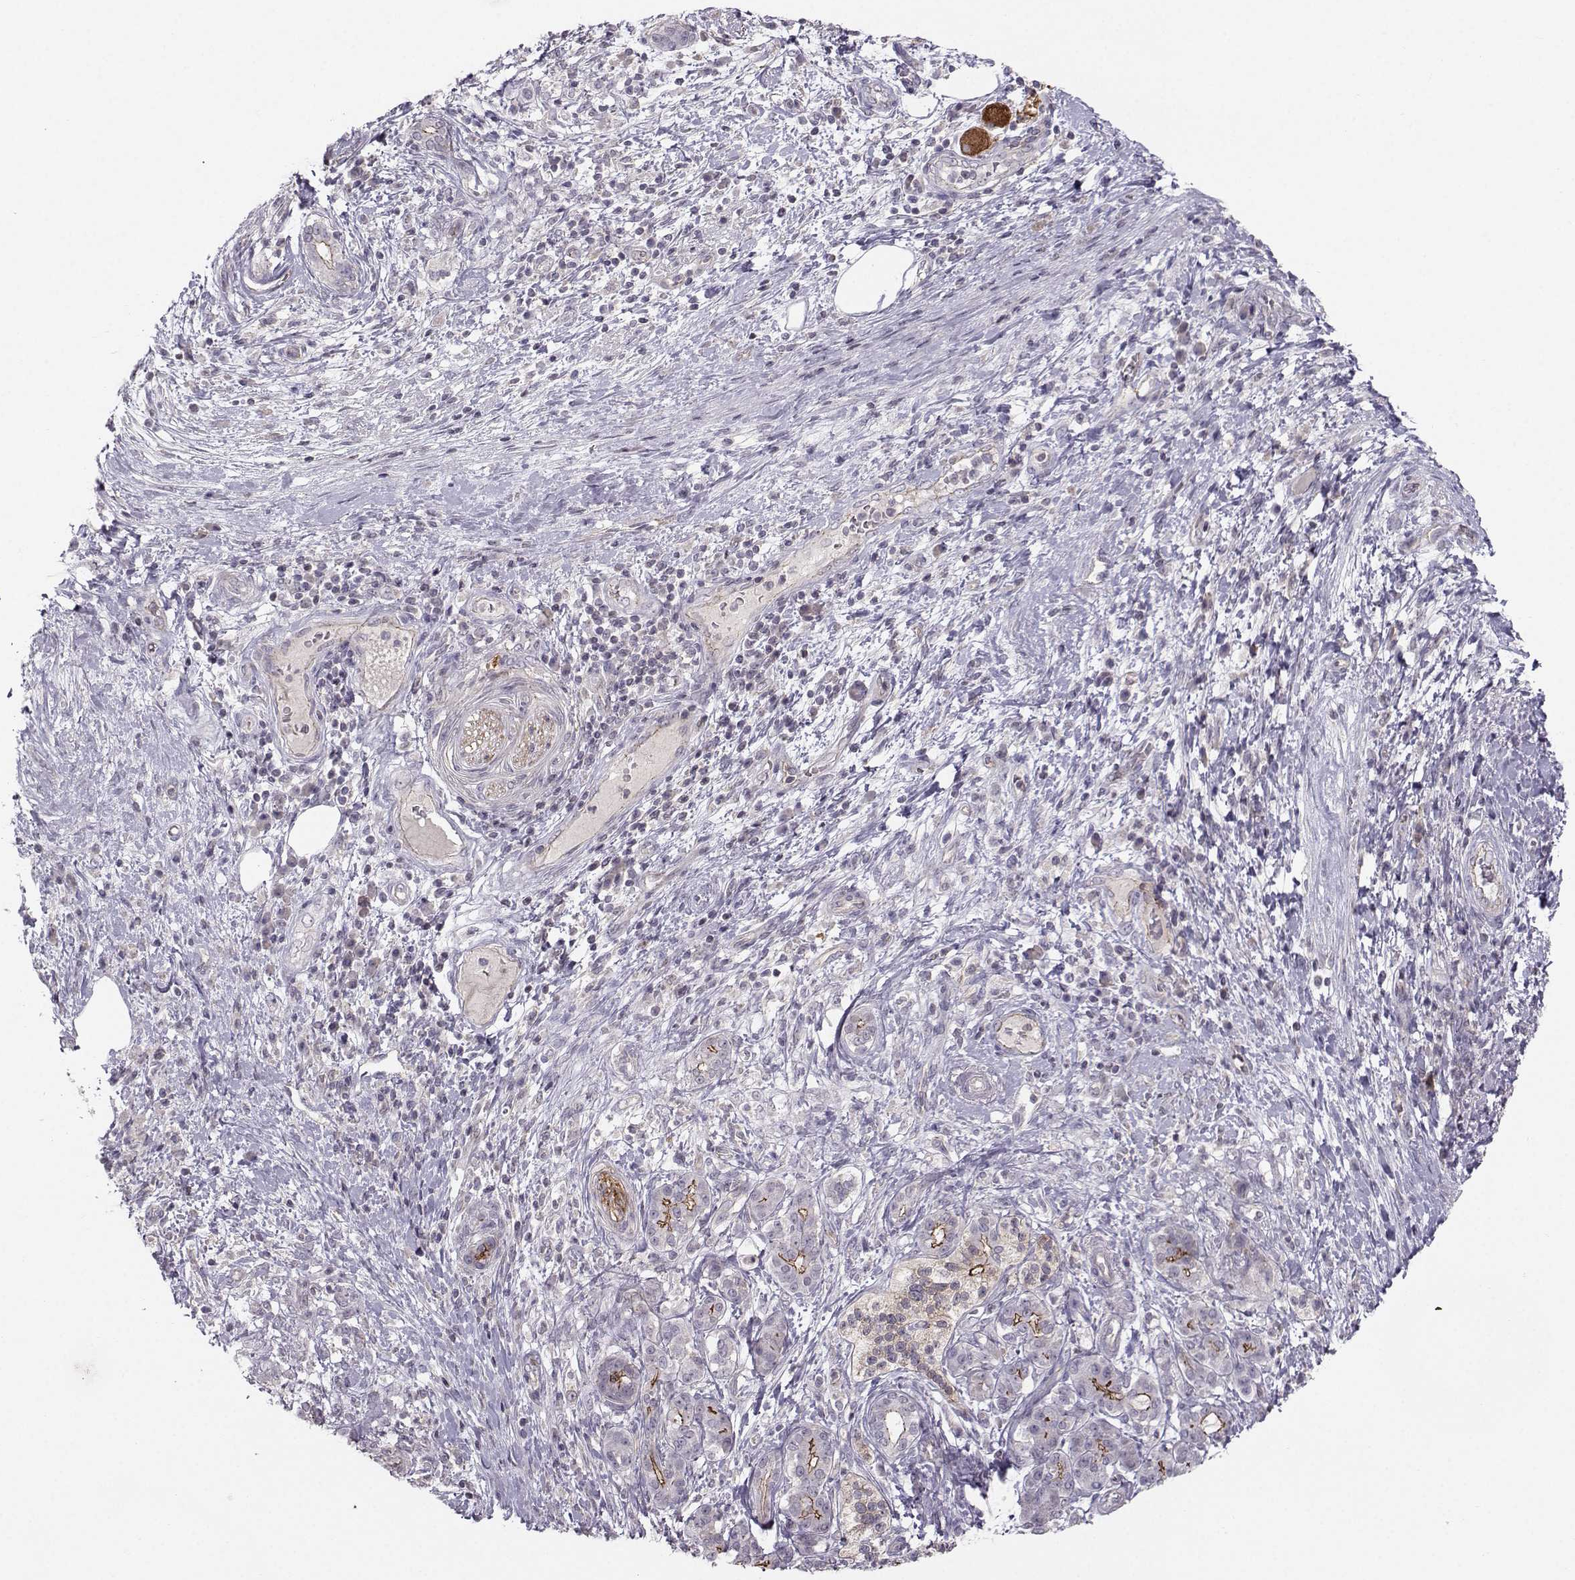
{"staining": {"intensity": "strong", "quantity": "<25%", "location": "cytoplasmic/membranous"}, "tissue": "pancreatic cancer", "cell_type": "Tumor cells", "image_type": "cancer", "snomed": [{"axis": "morphology", "description": "Adenocarcinoma, NOS"}, {"axis": "topography", "description": "Pancreas"}], "caption": "Protein expression analysis of pancreatic cancer shows strong cytoplasmic/membranous expression in approximately <25% of tumor cells.", "gene": "MAST1", "patient": {"sex": "female", "age": 73}}